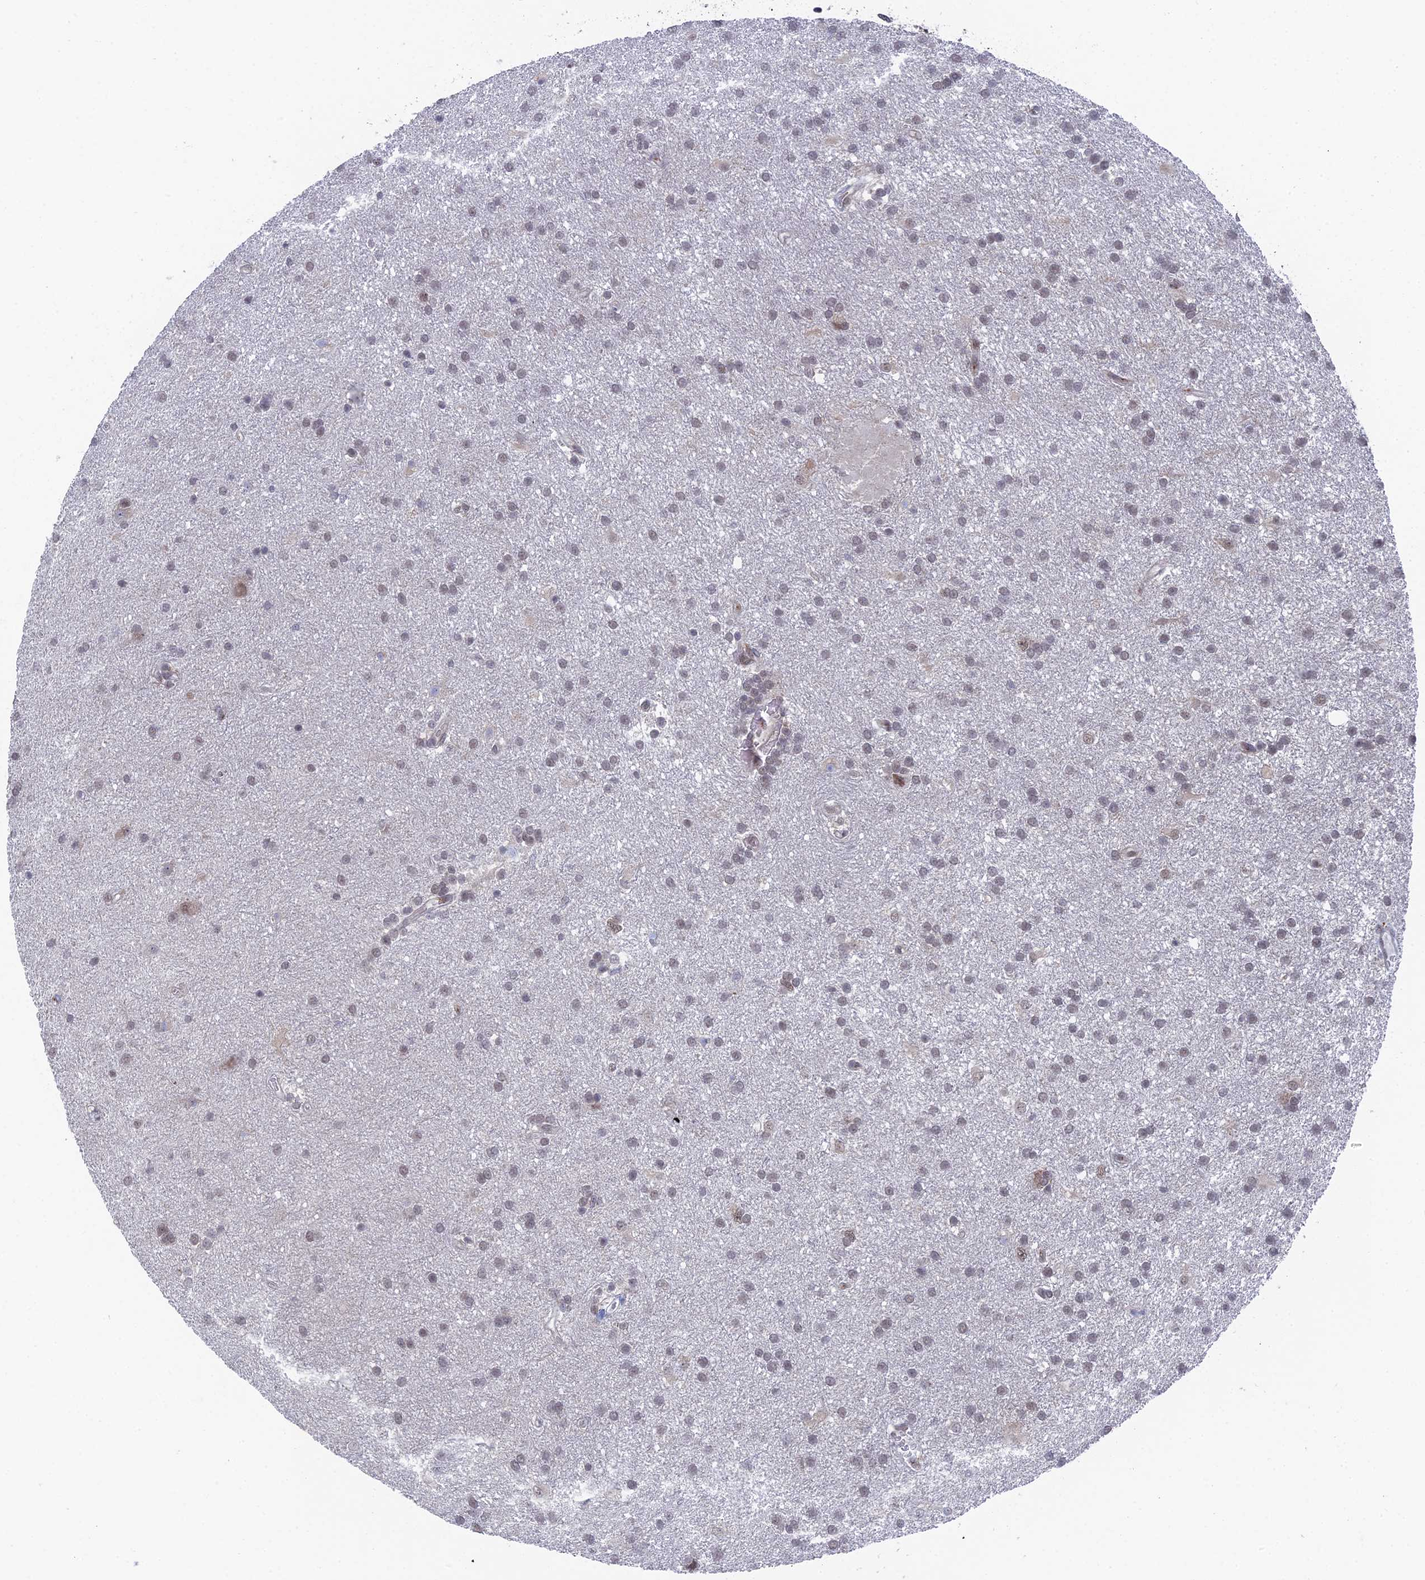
{"staining": {"intensity": "weak", "quantity": "25%-75%", "location": "nuclear"}, "tissue": "glioma", "cell_type": "Tumor cells", "image_type": "cancer", "snomed": [{"axis": "morphology", "description": "Glioma, malignant, Low grade"}, {"axis": "topography", "description": "Brain"}], "caption": "Human malignant low-grade glioma stained with a brown dye displays weak nuclear positive expression in about 25%-75% of tumor cells.", "gene": "FHIP2A", "patient": {"sex": "male", "age": 66}}